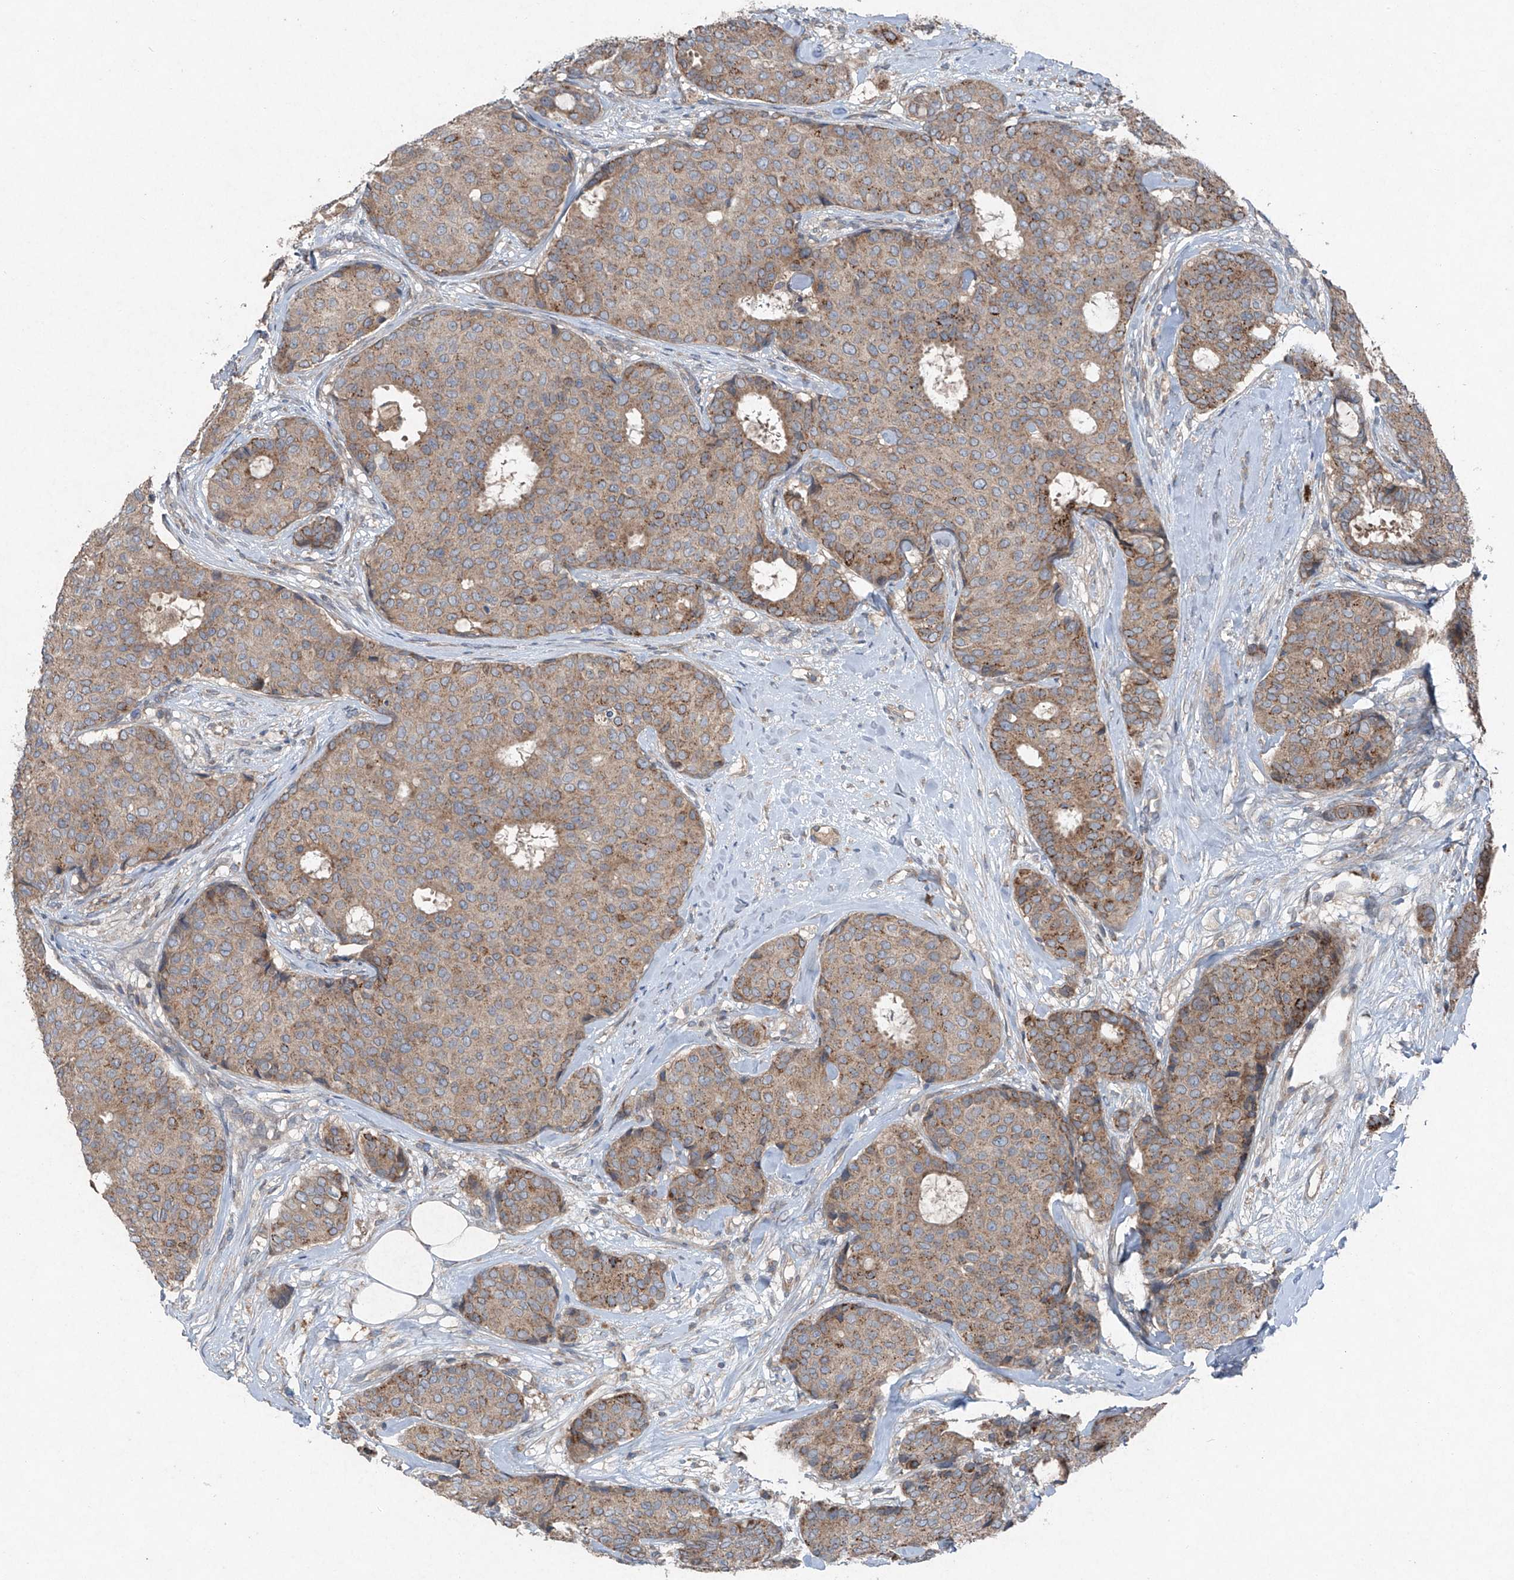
{"staining": {"intensity": "moderate", "quantity": ">75%", "location": "cytoplasmic/membranous"}, "tissue": "breast cancer", "cell_type": "Tumor cells", "image_type": "cancer", "snomed": [{"axis": "morphology", "description": "Duct carcinoma"}, {"axis": "topography", "description": "Breast"}], "caption": "This micrograph reveals intraductal carcinoma (breast) stained with IHC to label a protein in brown. The cytoplasmic/membranous of tumor cells show moderate positivity for the protein. Nuclei are counter-stained blue.", "gene": "FOXRED2", "patient": {"sex": "female", "age": 75}}